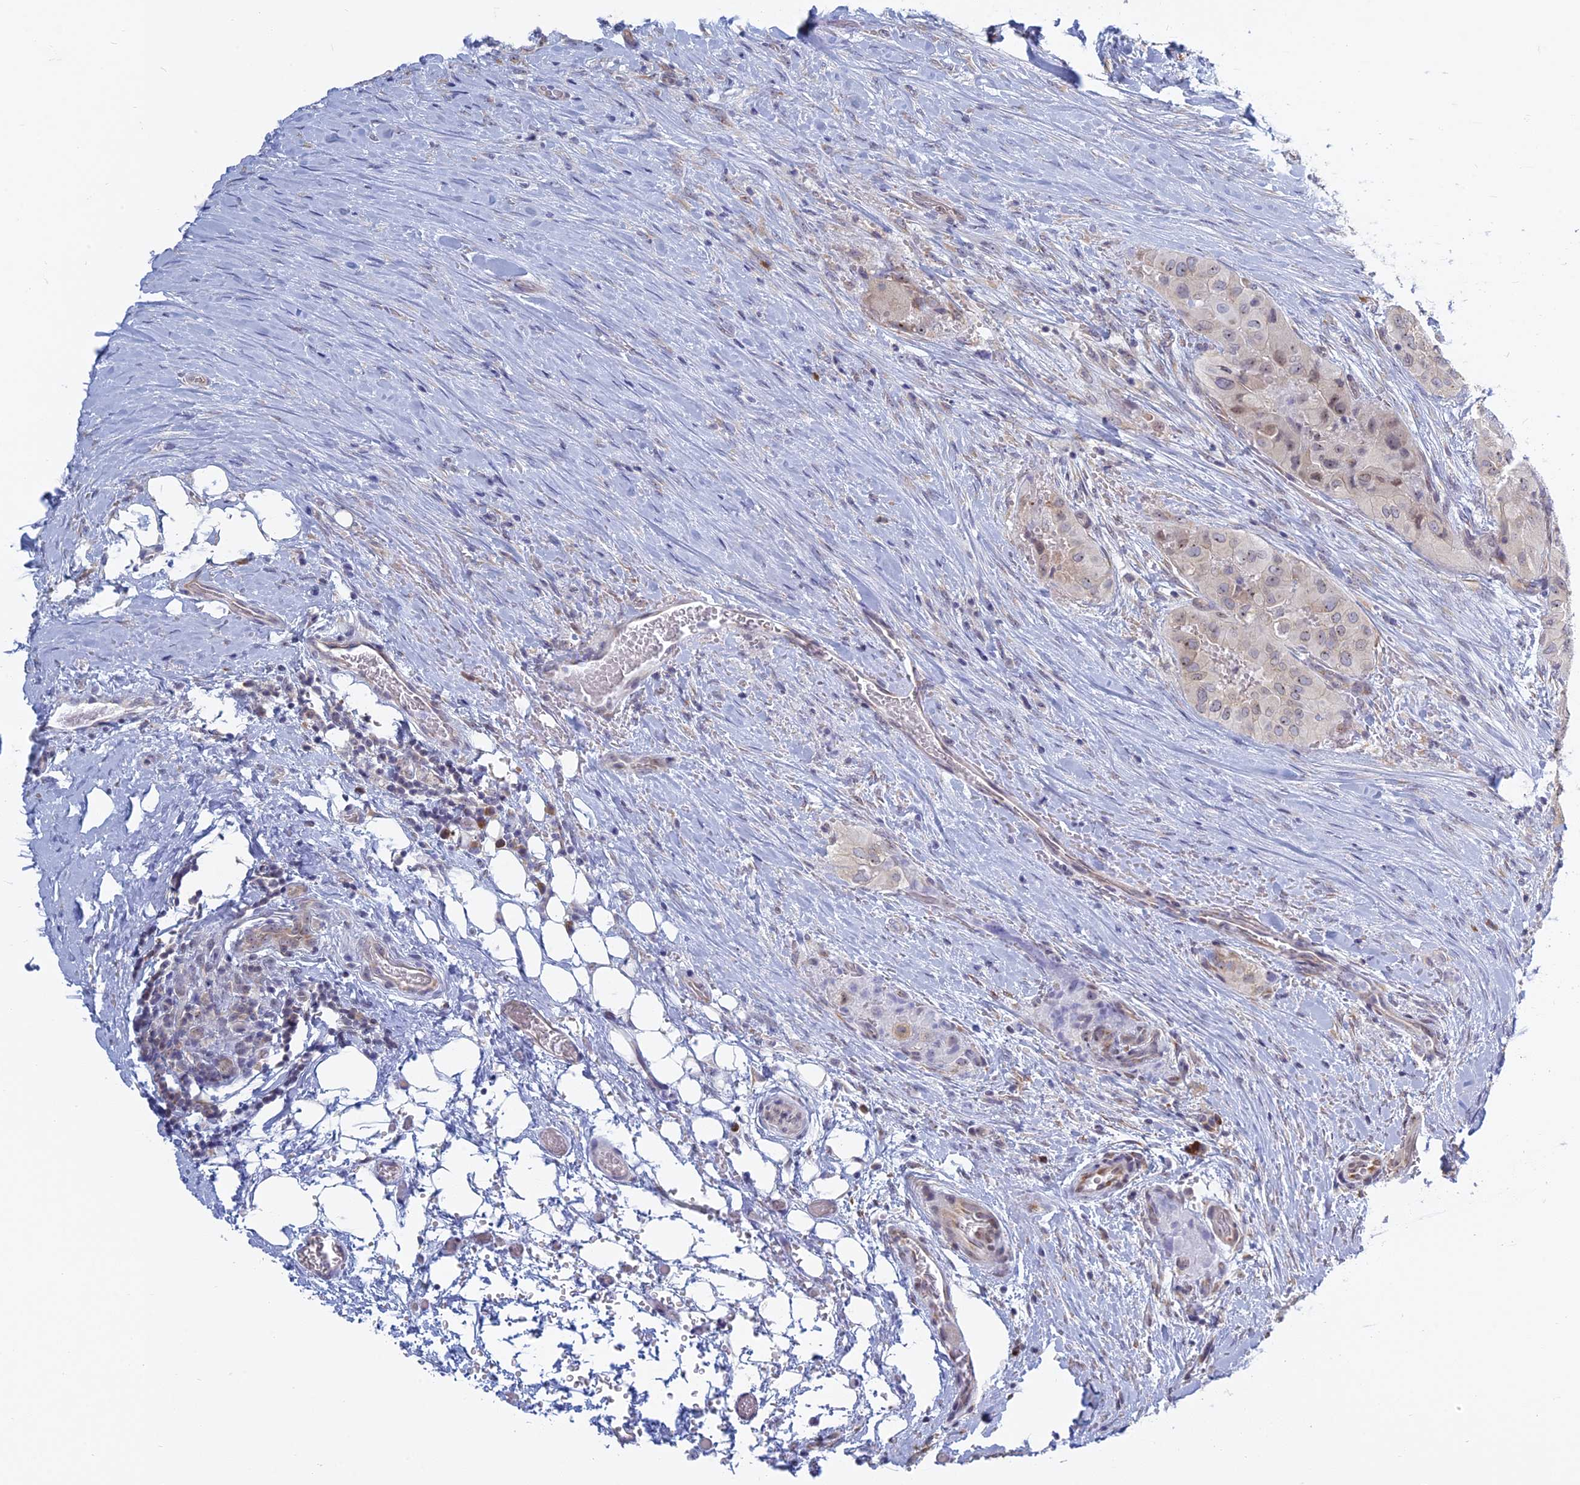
{"staining": {"intensity": "negative", "quantity": "none", "location": "none"}, "tissue": "thyroid cancer", "cell_type": "Tumor cells", "image_type": "cancer", "snomed": [{"axis": "morphology", "description": "Papillary adenocarcinoma, NOS"}, {"axis": "topography", "description": "Thyroid gland"}], "caption": "The IHC image has no significant staining in tumor cells of thyroid cancer (papillary adenocarcinoma) tissue.", "gene": "RPS19BP1", "patient": {"sex": "female", "age": 59}}